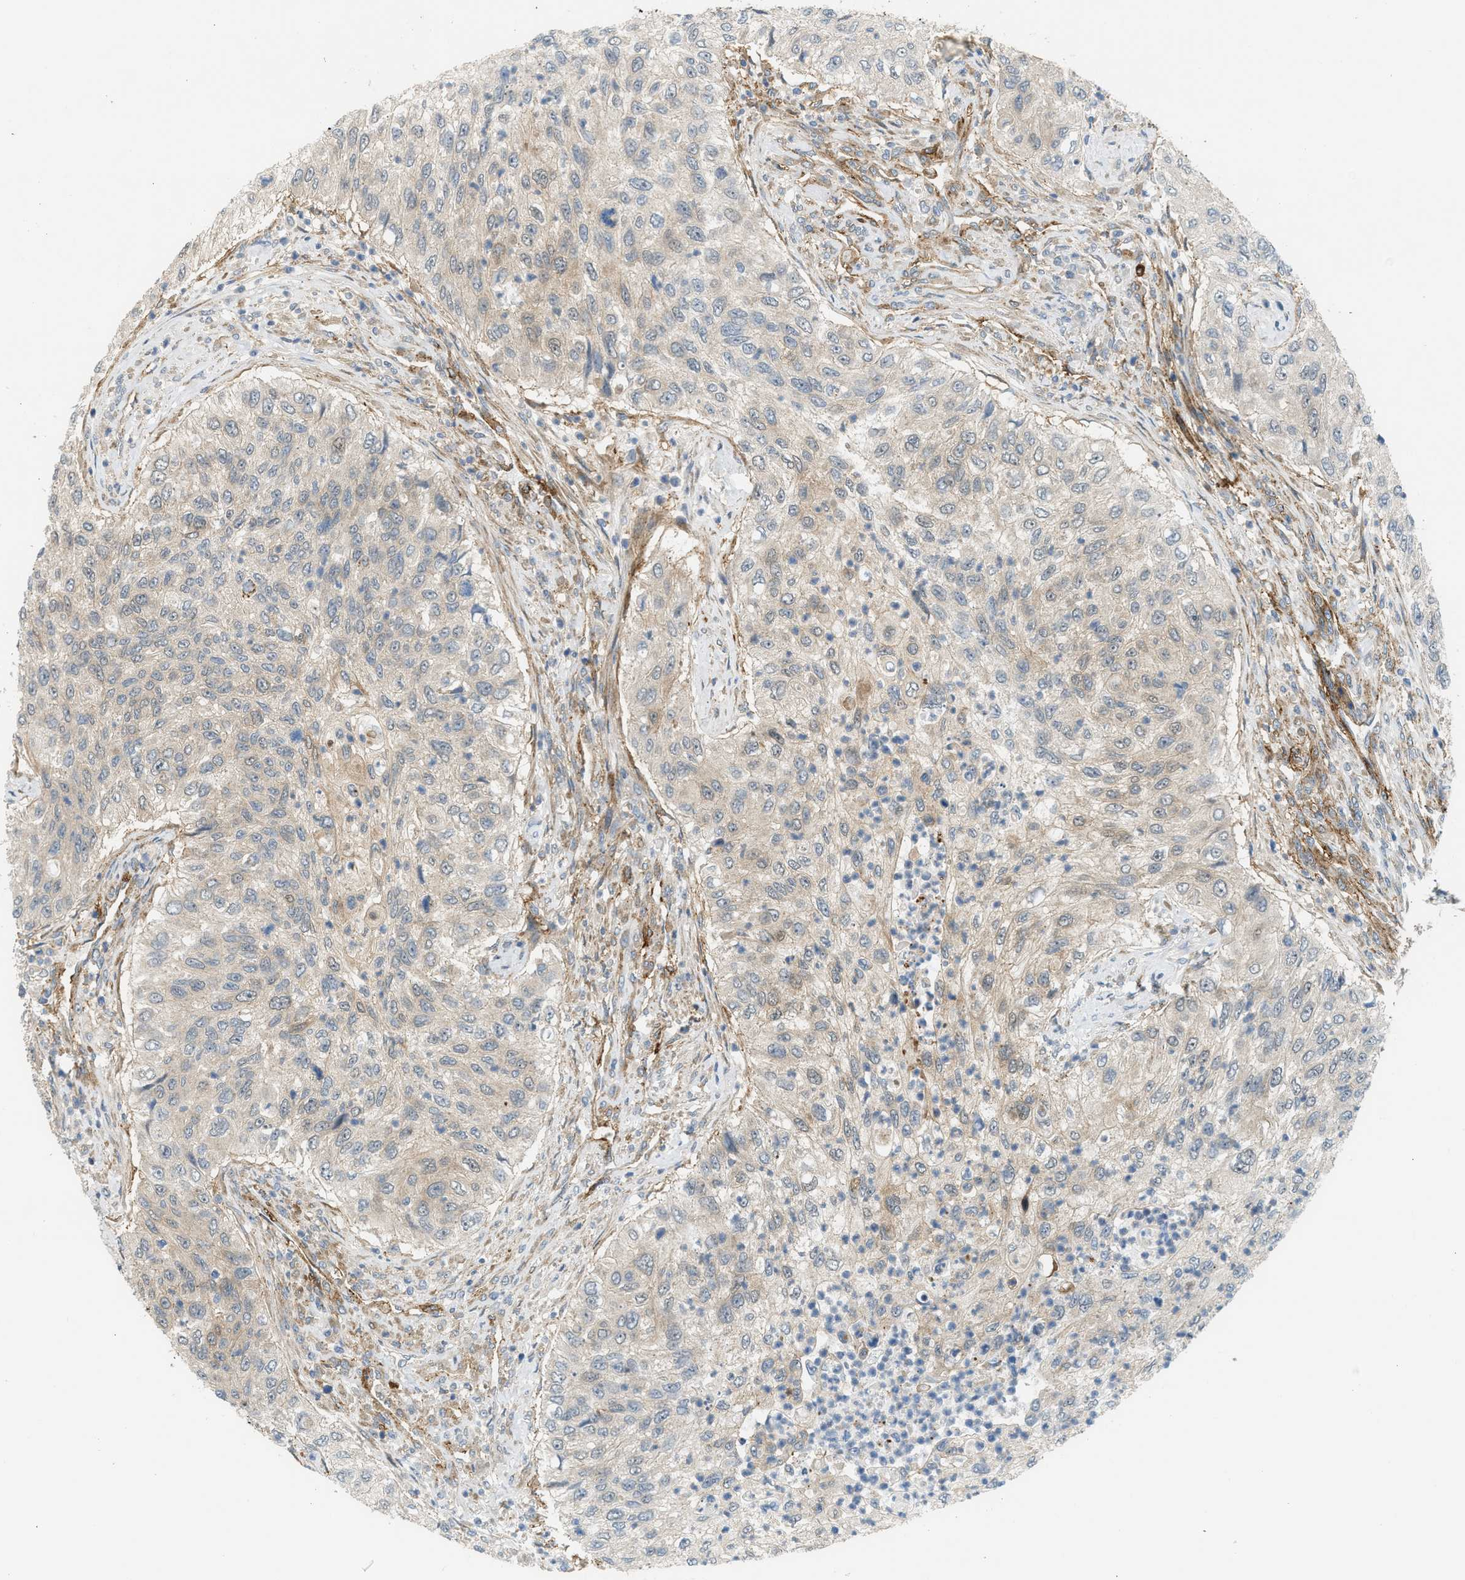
{"staining": {"intensity": "weak", "quantity": ">75%", "location": "cytoplasmic/membranous"}, "tissue": "urothelial cancer", "cell_type": "Tumor cells", "image_type": "cancer", "snomed": [{"axis": "morphology", "description": "Urothelial carcinoma, High grade"}, {"axis": "topography", "description": "Urinary bladder"}], "caption": "Tumor cells exhibit weak cytoplasmic/membranous positivity in about >75% of cells in high-grade urothelial carcinoma.", "gene": "EDNRA", "patient": {"sex": "female", "age": 60}}